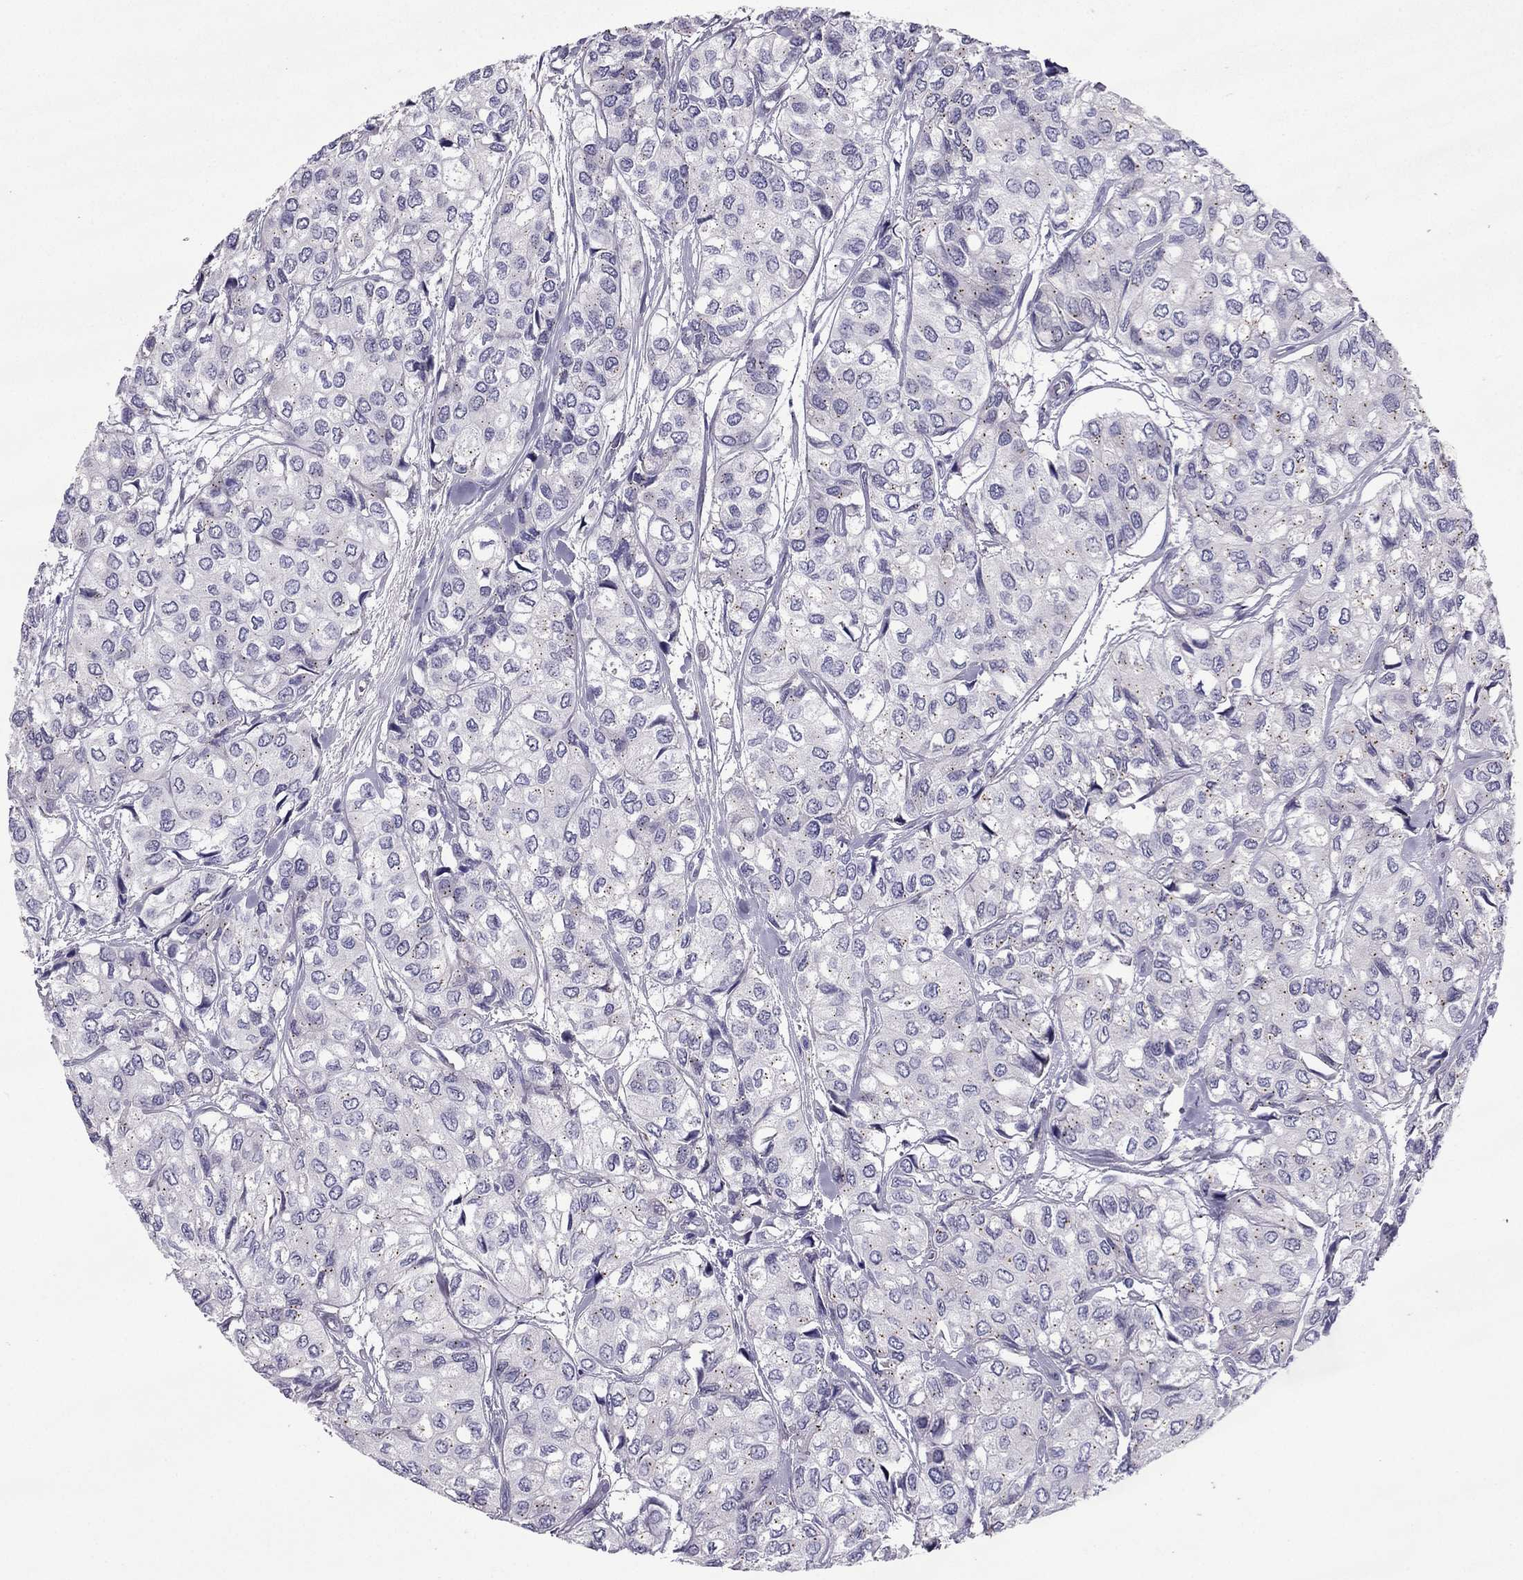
{"staining": {"intensity": "negative", "quantity": "none", "location": "none"}, "tissue": "urothelial cancer", "cell_type": "Tumor cells", "image_type": "cancer", "snomed": [{"axis": "morphology", "description": "Urothelial carcinoma, High grade"}, {"axis": "topography", "description": "Urinary bladder"}], "caption": "Tumor cells are negative for protein expression in human high-grade urothelial carcinoma.", "gene": "MYBPH", "patient": {"sex": "male", "age": 73}}